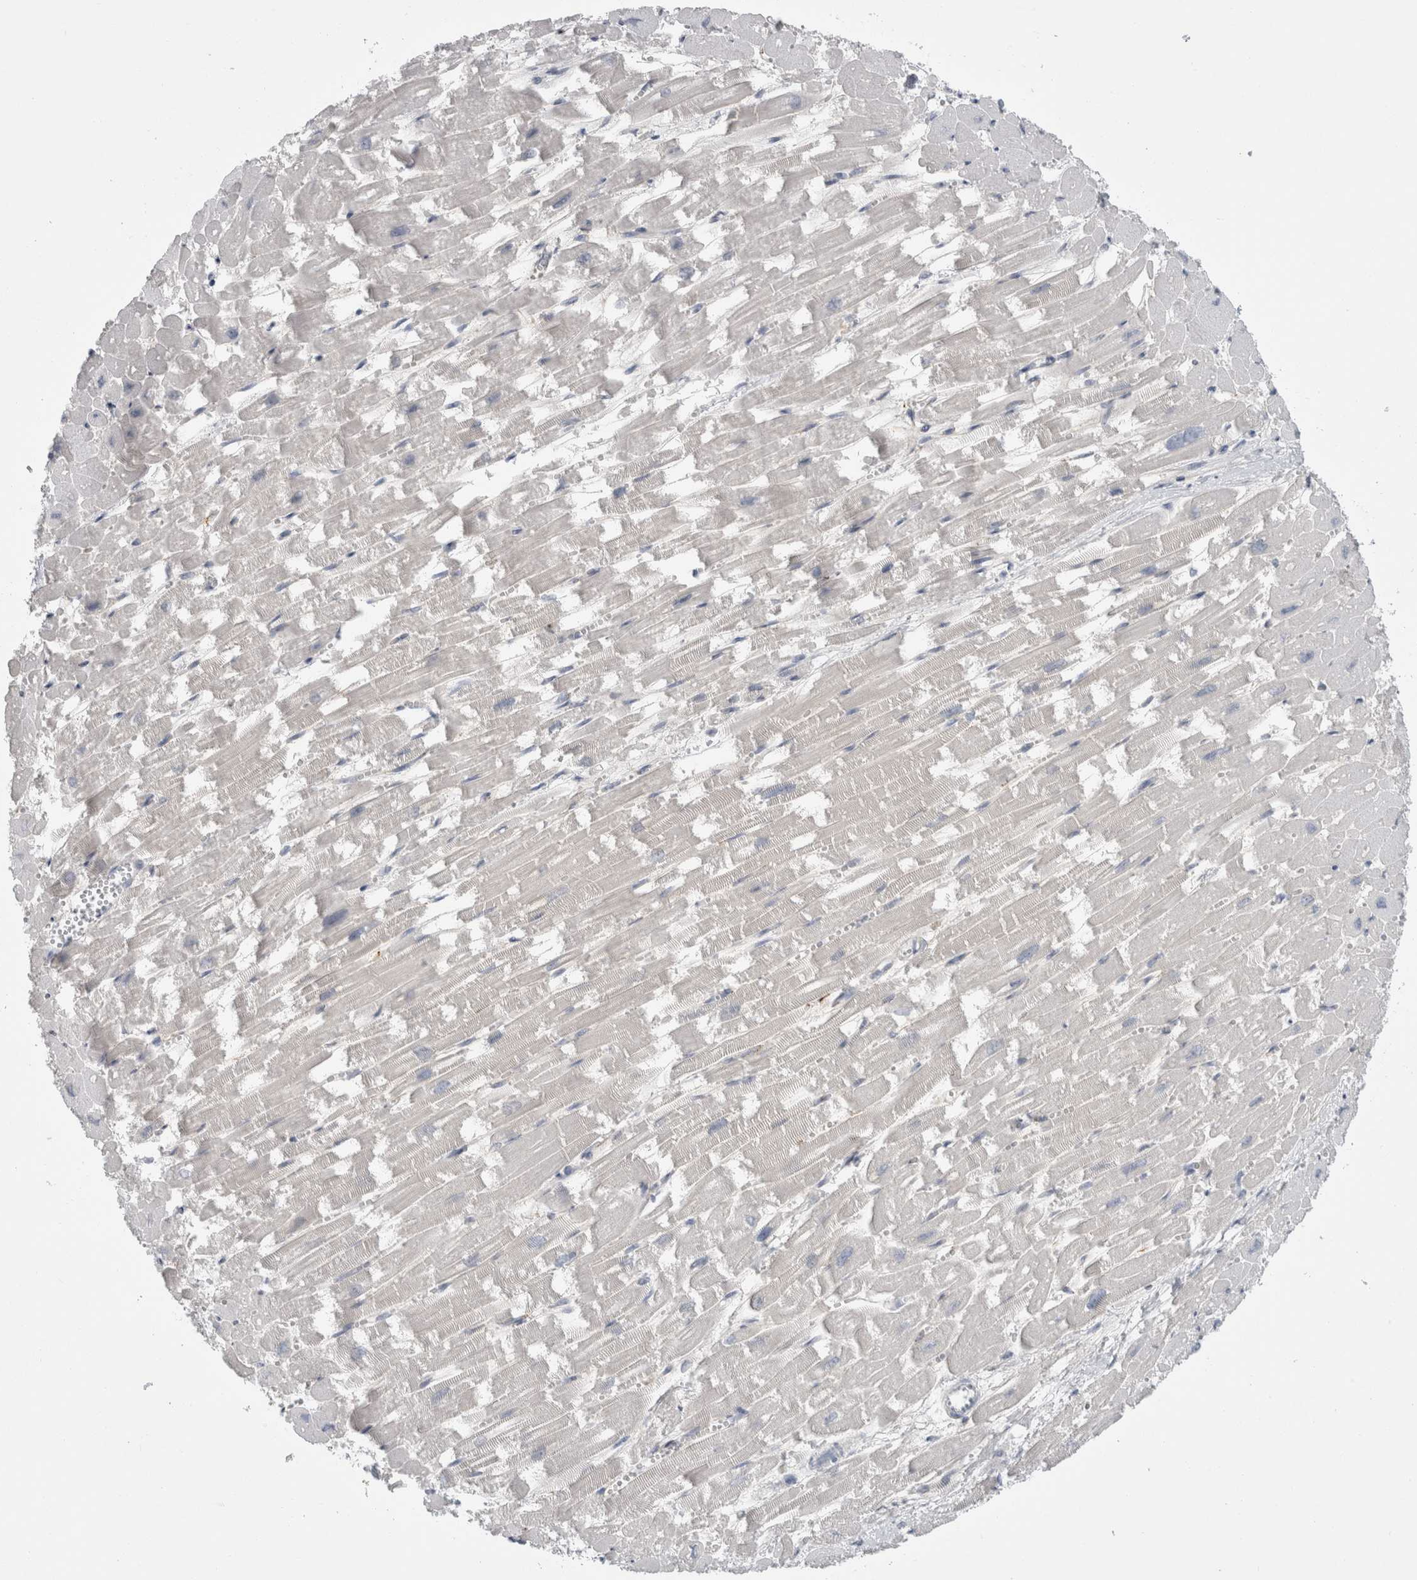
{"staining": {"intensity": "weak", "quantity": "<25%", "location": "cytoplasmic/membranous"}, "tissue": "heart muscle", "cell_type": "Cardiomyocytes", "image_type": "normal", "snomed": [{"axis": "morphology", "description": "Normal tissue, NOS"}, {"axis": "topography", "description": "Heart"}], "caption": "IHC photomicrograph of benign human heart muscle stained for a protein (brown), which demonstrates no positivity in cardiomyocytes. The staining is performed using DAB (3,3'-diaminobenzidine) brown chromogen with nuclei counter-stained in using hematoxylin.", "gene": "GATM", "patient": {"sex": "male", "age": 54}}